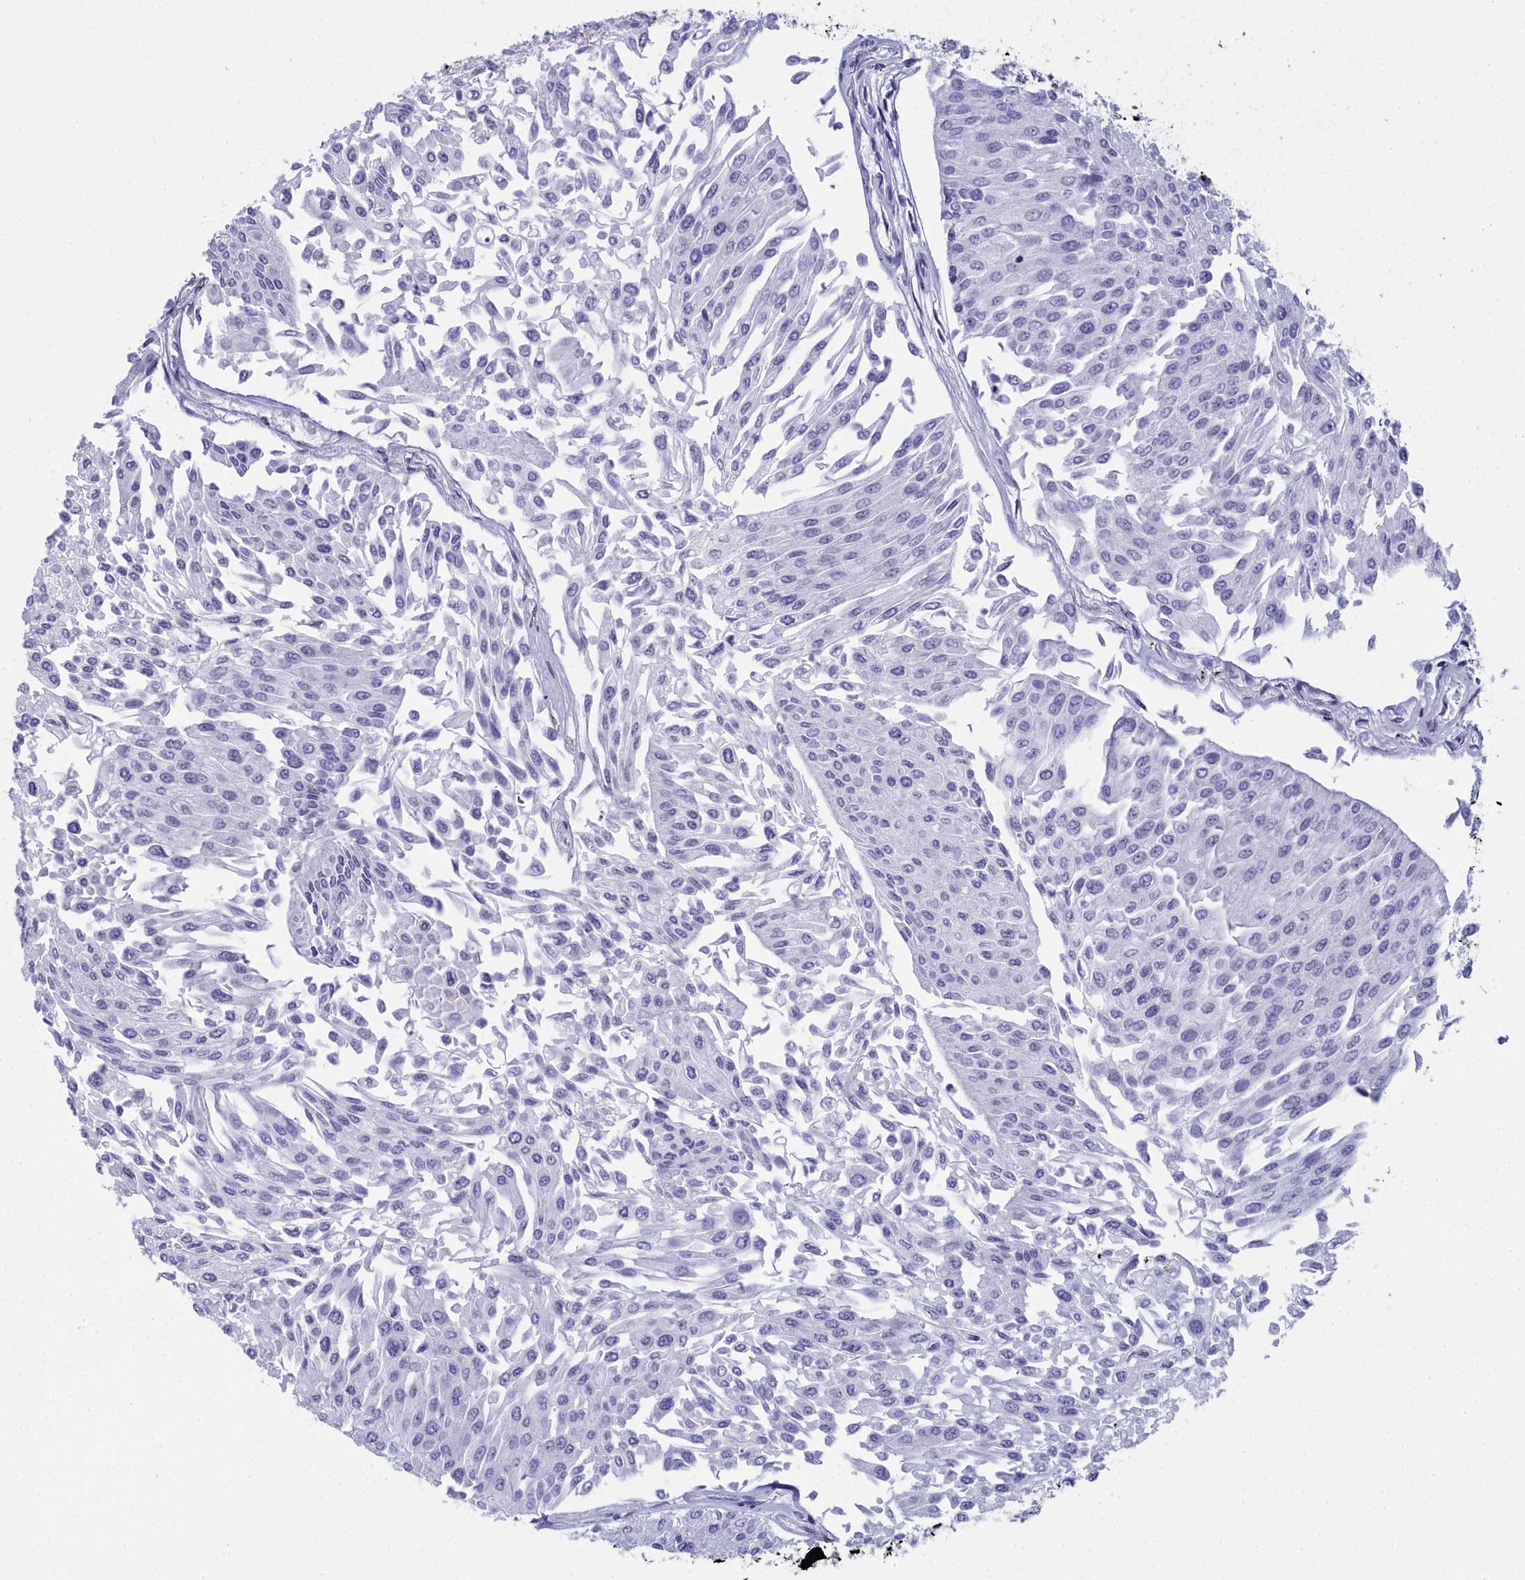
{"staining": {"intensity": "negative", "quantity": "none", "location": "none"}, "tissue": "urothelial cancer", "cell_type": "Tumor cells", "image_type": "cancer", "snomed": [{"axis": "morphology", "description": "Urothelial carcinoma, Low grade"}, {"axis": "topography", "description": "Urinary bladder"}], "caption": "There is no significant staining in tumor cells of low-grade urothelial carcinoma.", "gene": "CCDC97", "patient": {"sex": "male", "age": 67}}